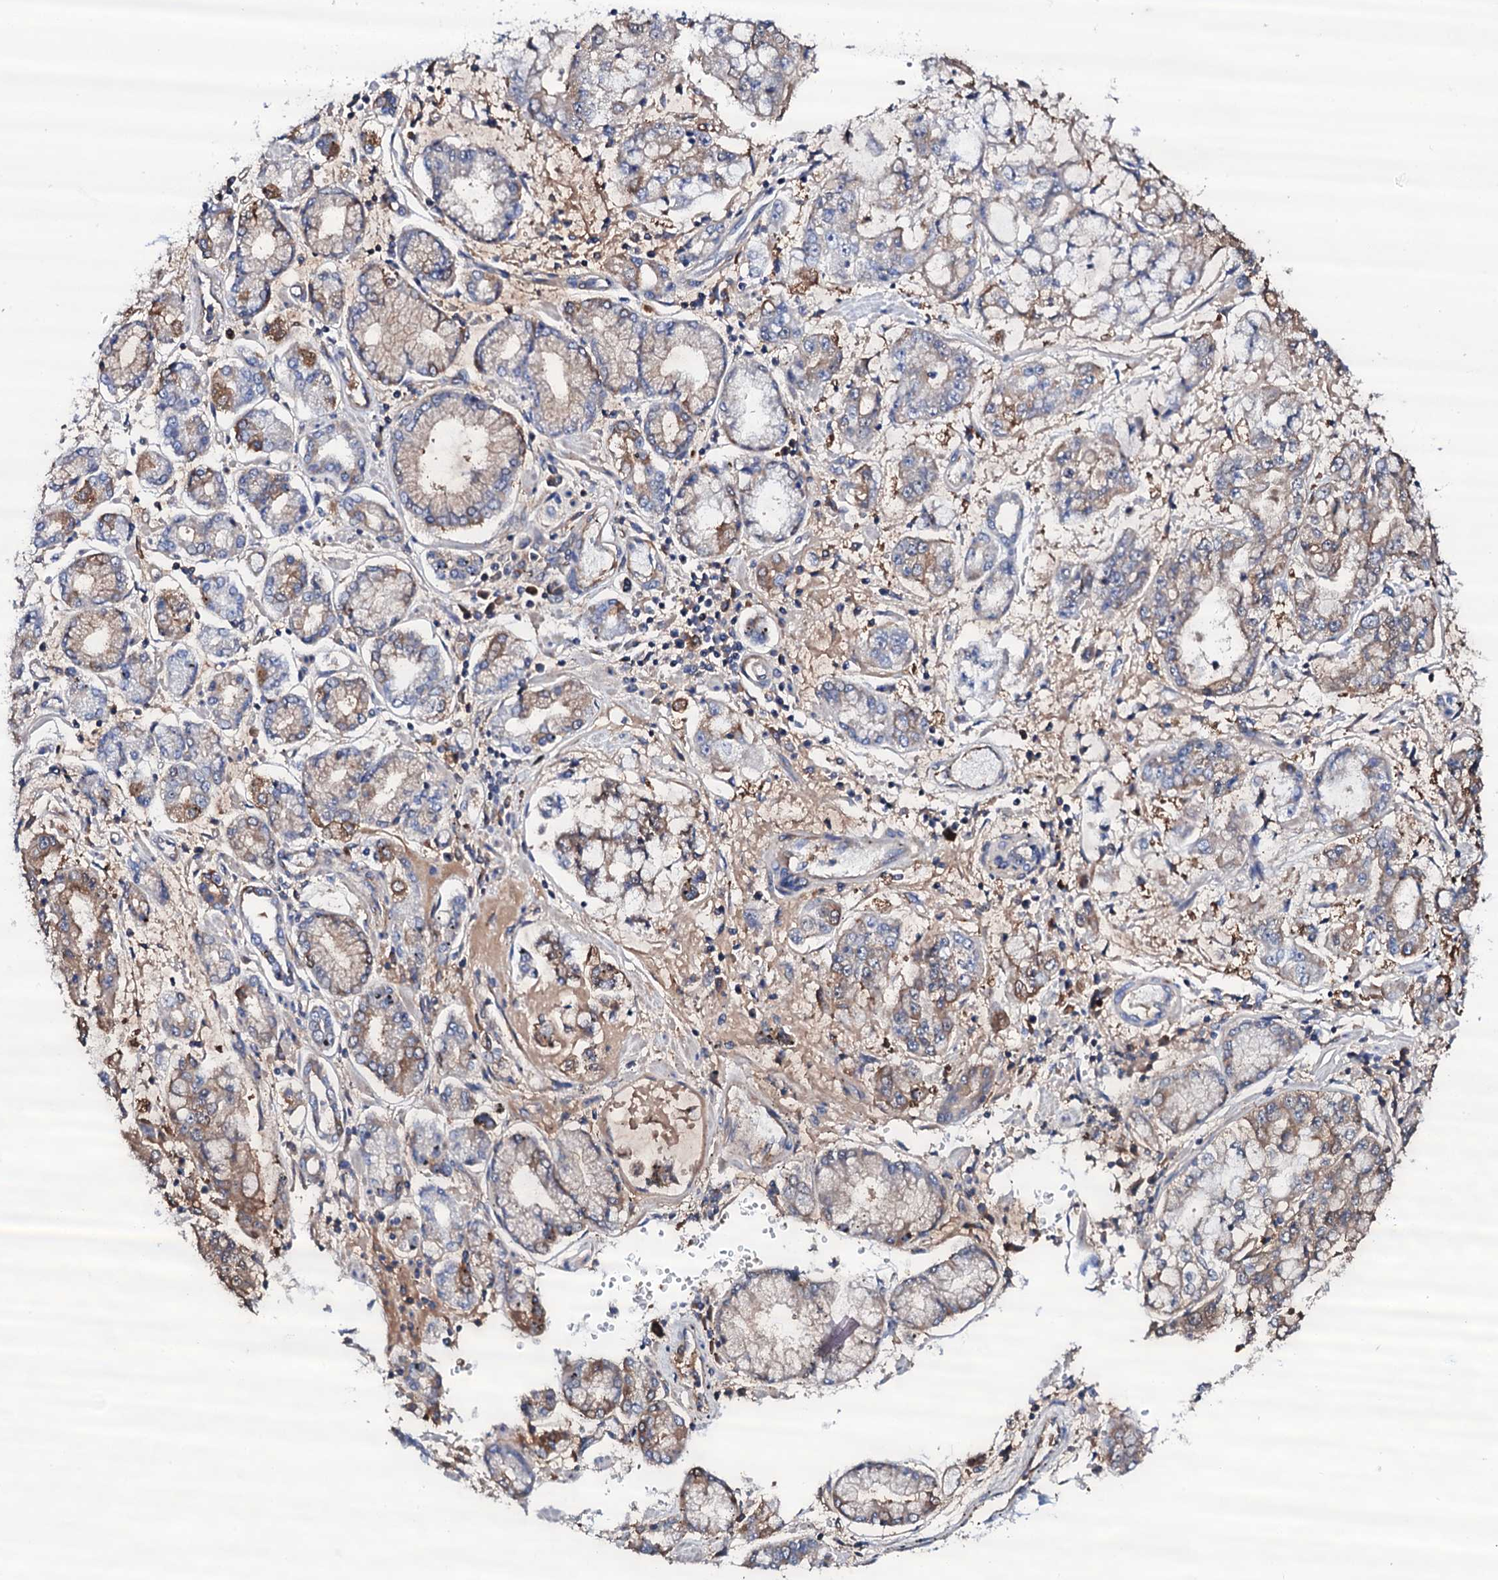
{"staining": {"intensity": "weak", "quantity": "<25%", "location": "cytoplasmic/membranous"}, "tissue": "stomach cancer", "cell_type": "Tumor cells", "image_type": "cancer", "snomed": [{"axis": "morphology", "description": "Adenocarcinoma, NOS"}, {"axis": "topography", "description": "Stomach"}], "caption": "A high-resolution image shows immunohistochemistry staining of stomach cancer (adenocarcinoma), which exhibits no significant positivity in tumor cells.", "gene": "TCAF2", "patient": {"sex": "male", "age": 76}}